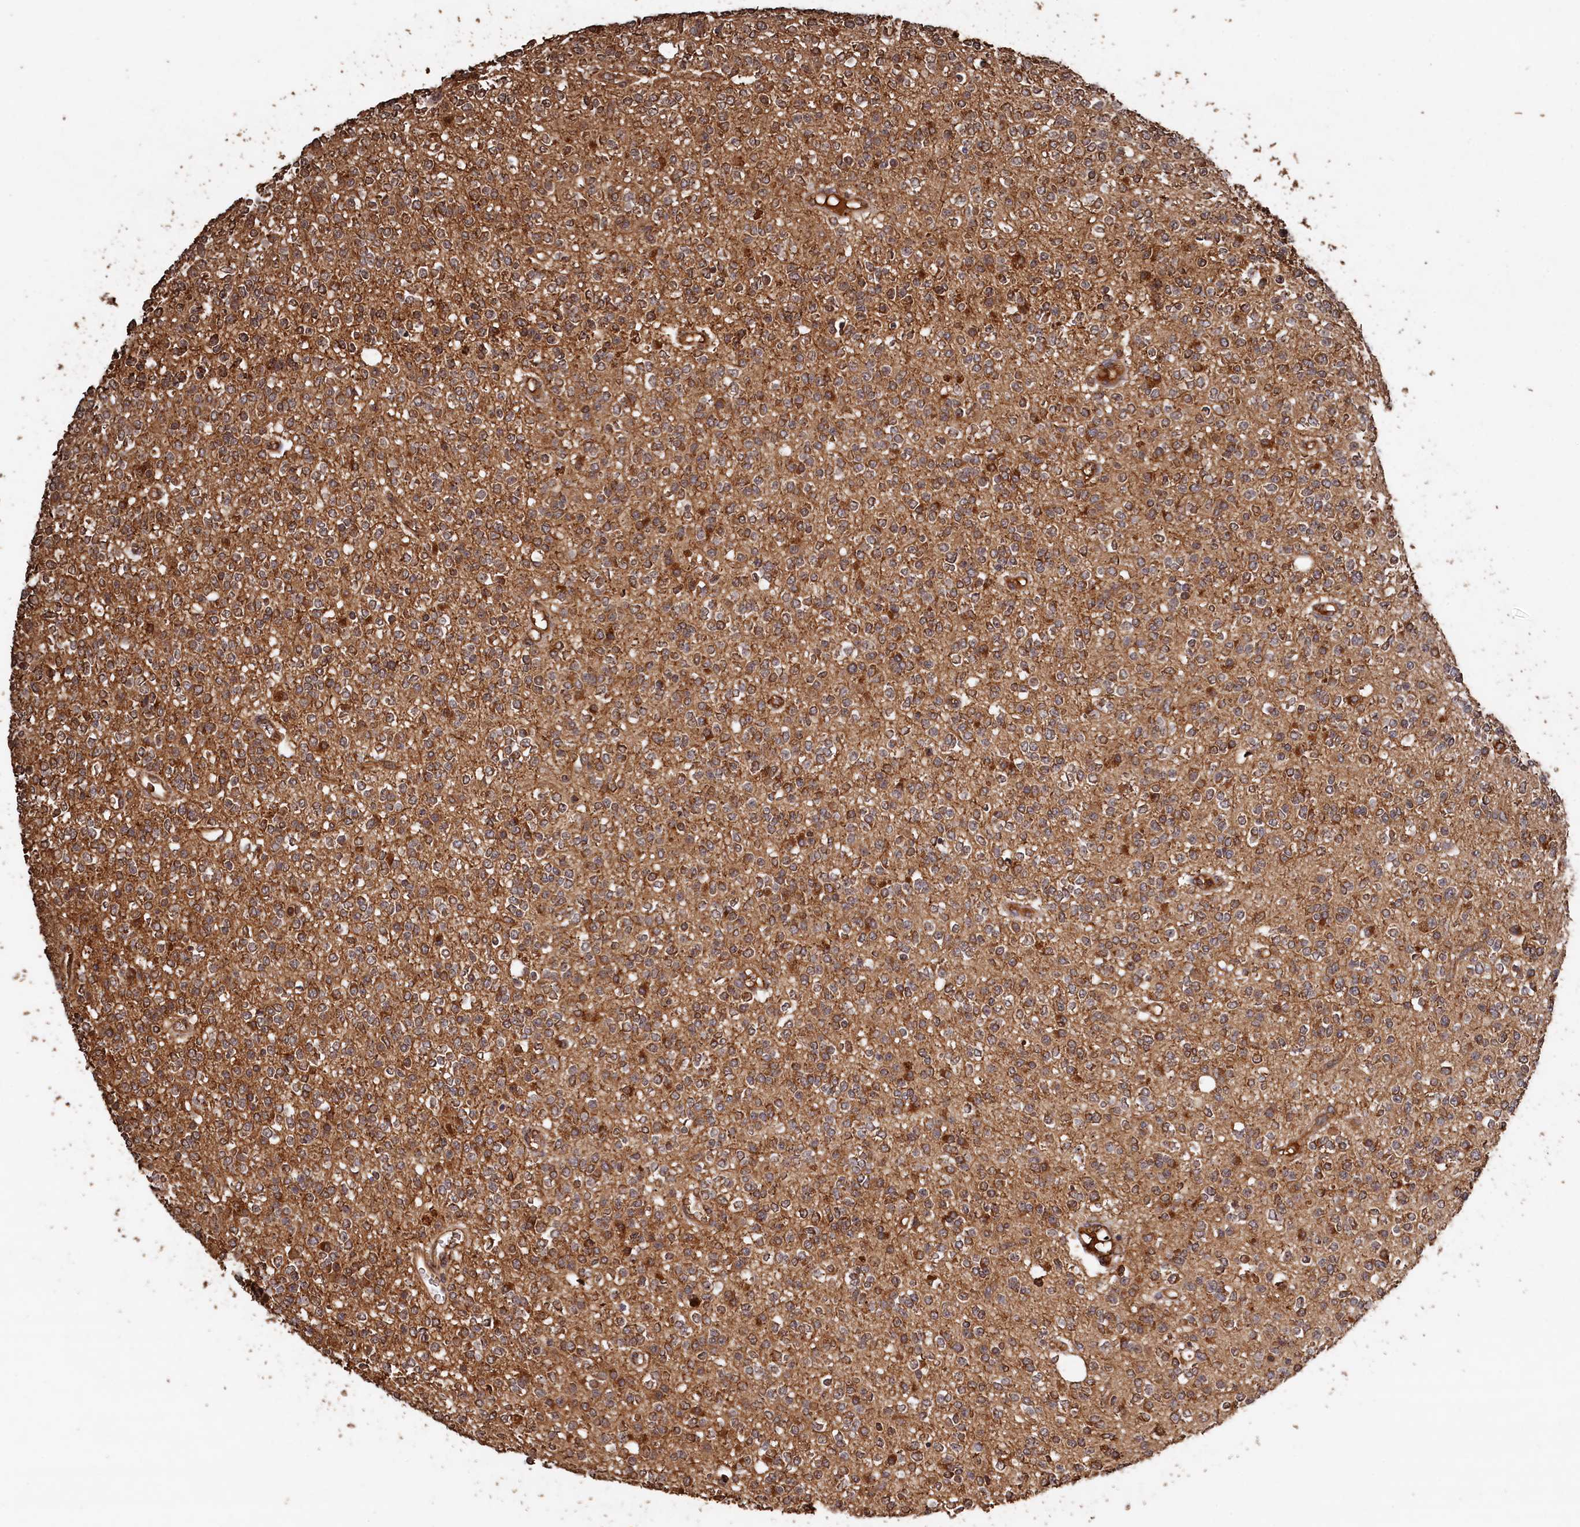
{"staining": {"intensity": "moderate", "quantity": ">75%", "location": "cytoplasmic/membranous"}, "tissue": "glioma", "cell_type": "Tumor cells", "image_type": "cancer", "snomed": [{"axis": "morphology", "description": "Glioma, malignant, High grade"}, {"axis": "topography", "description": "Brain"}], "caption": "This micrograph exhibits immunohistochemistry (IHC) staining of malignant glioma (high-grade), with medium moderate cytoplasmic/membranous expression in approximately >75% of tumor cells.", "gene": "SNX33", "patient": {"sex": "male", "age": 34}}